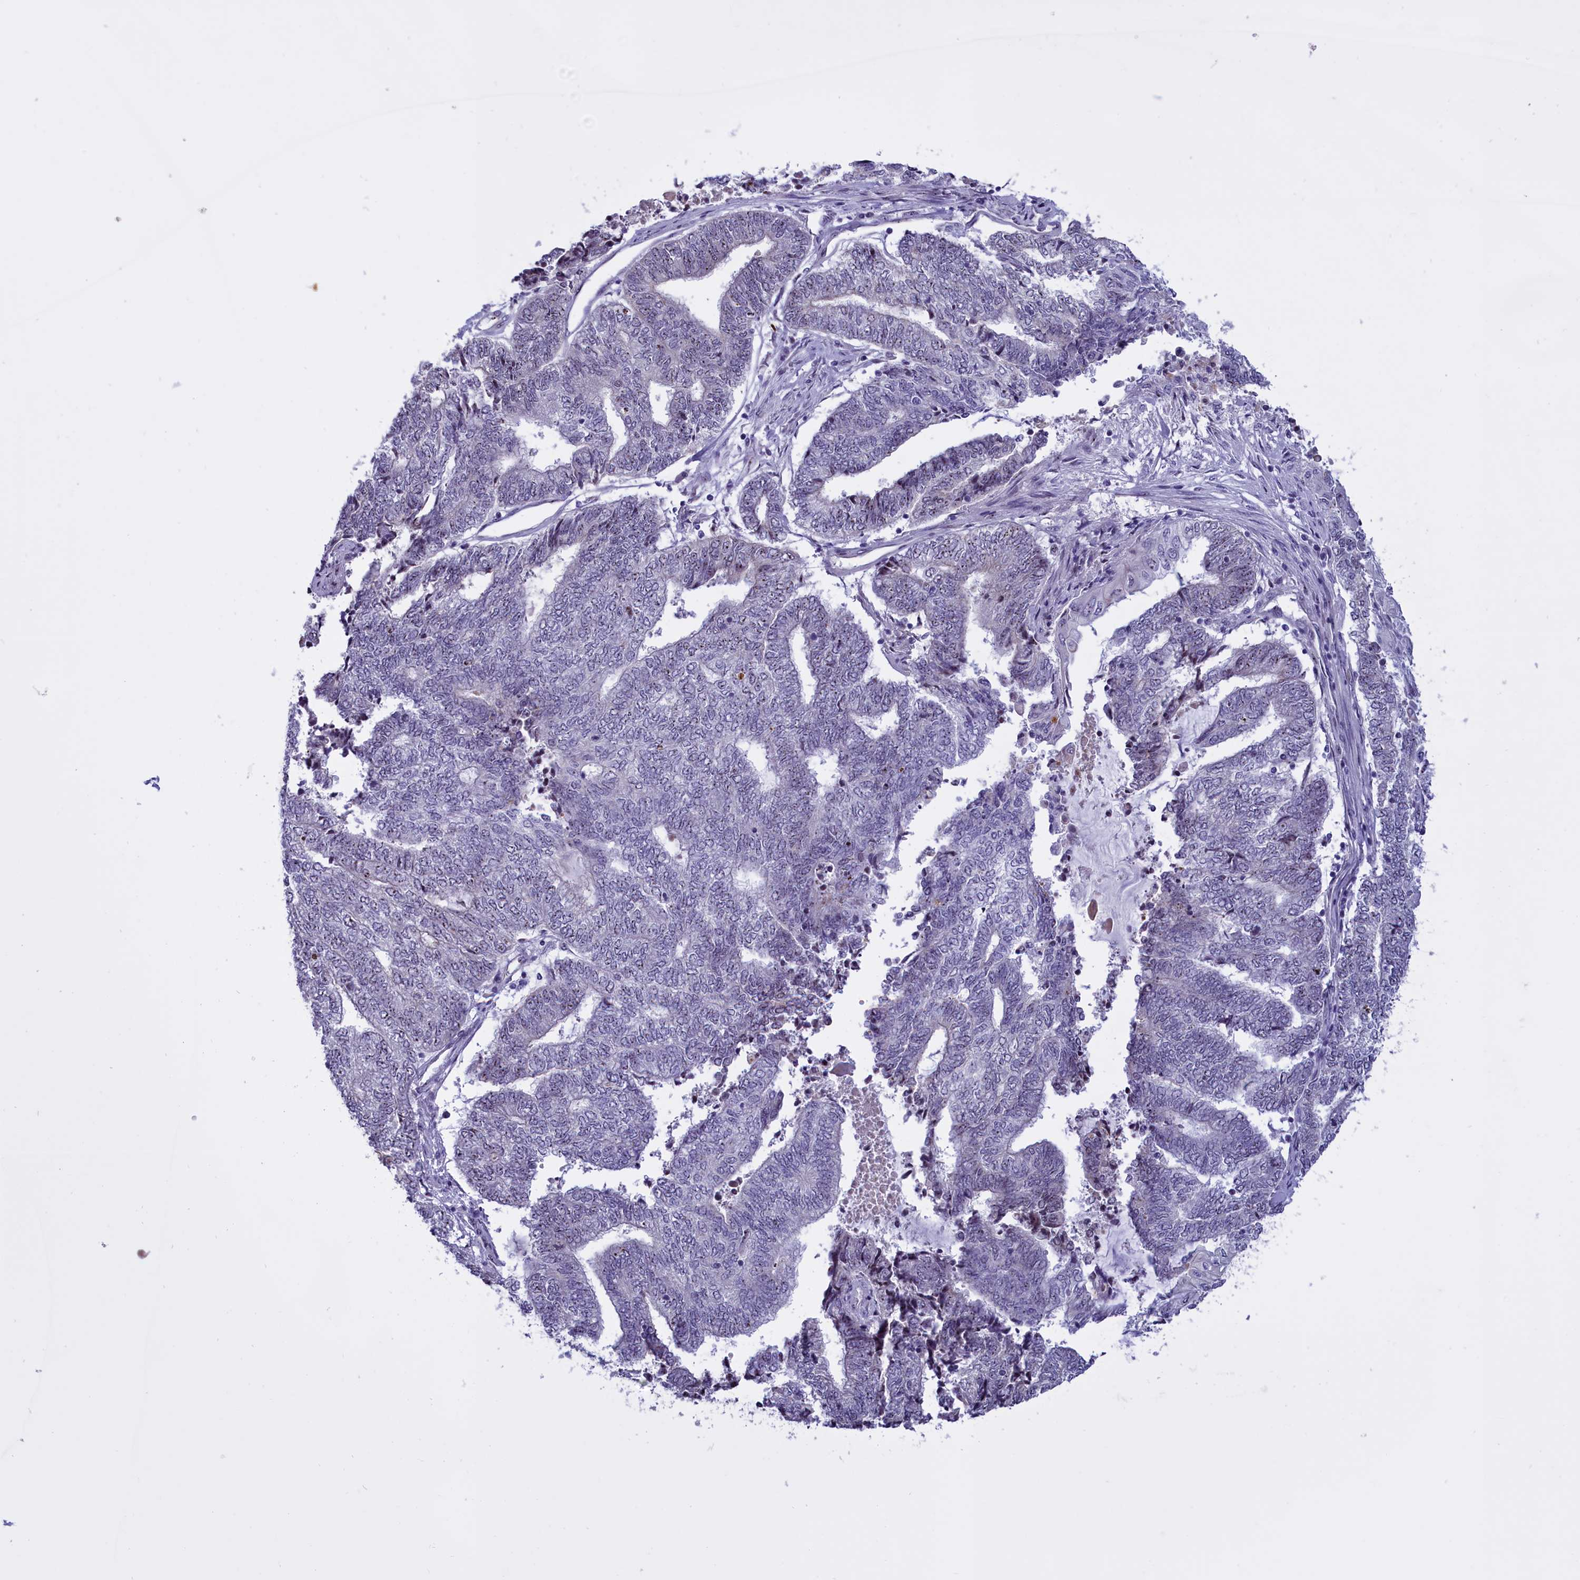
{"staining": {"intensity": "negative", "quantity": "none", "location": "none"}, "tissue": "endometrial cancer", "cell_type": "Tumor cells", "image_type": "cancer", "snomed": [{"axis": "morphology", "description": "Adenocarcinoma, NOS"}, {"axis": "topography", "description": "Uterus"}, {"axis": "topography", "description": "Endometrium"}], "caption": "IHC of human endometrial cancer (adenocarcinoma) shows no positivity in tumor cells. (DAB (3,3'-diaminobenzidine) IHC, high magnification).", "gene": "TBL3", "patient": {"sex": "female", "age": 70}}